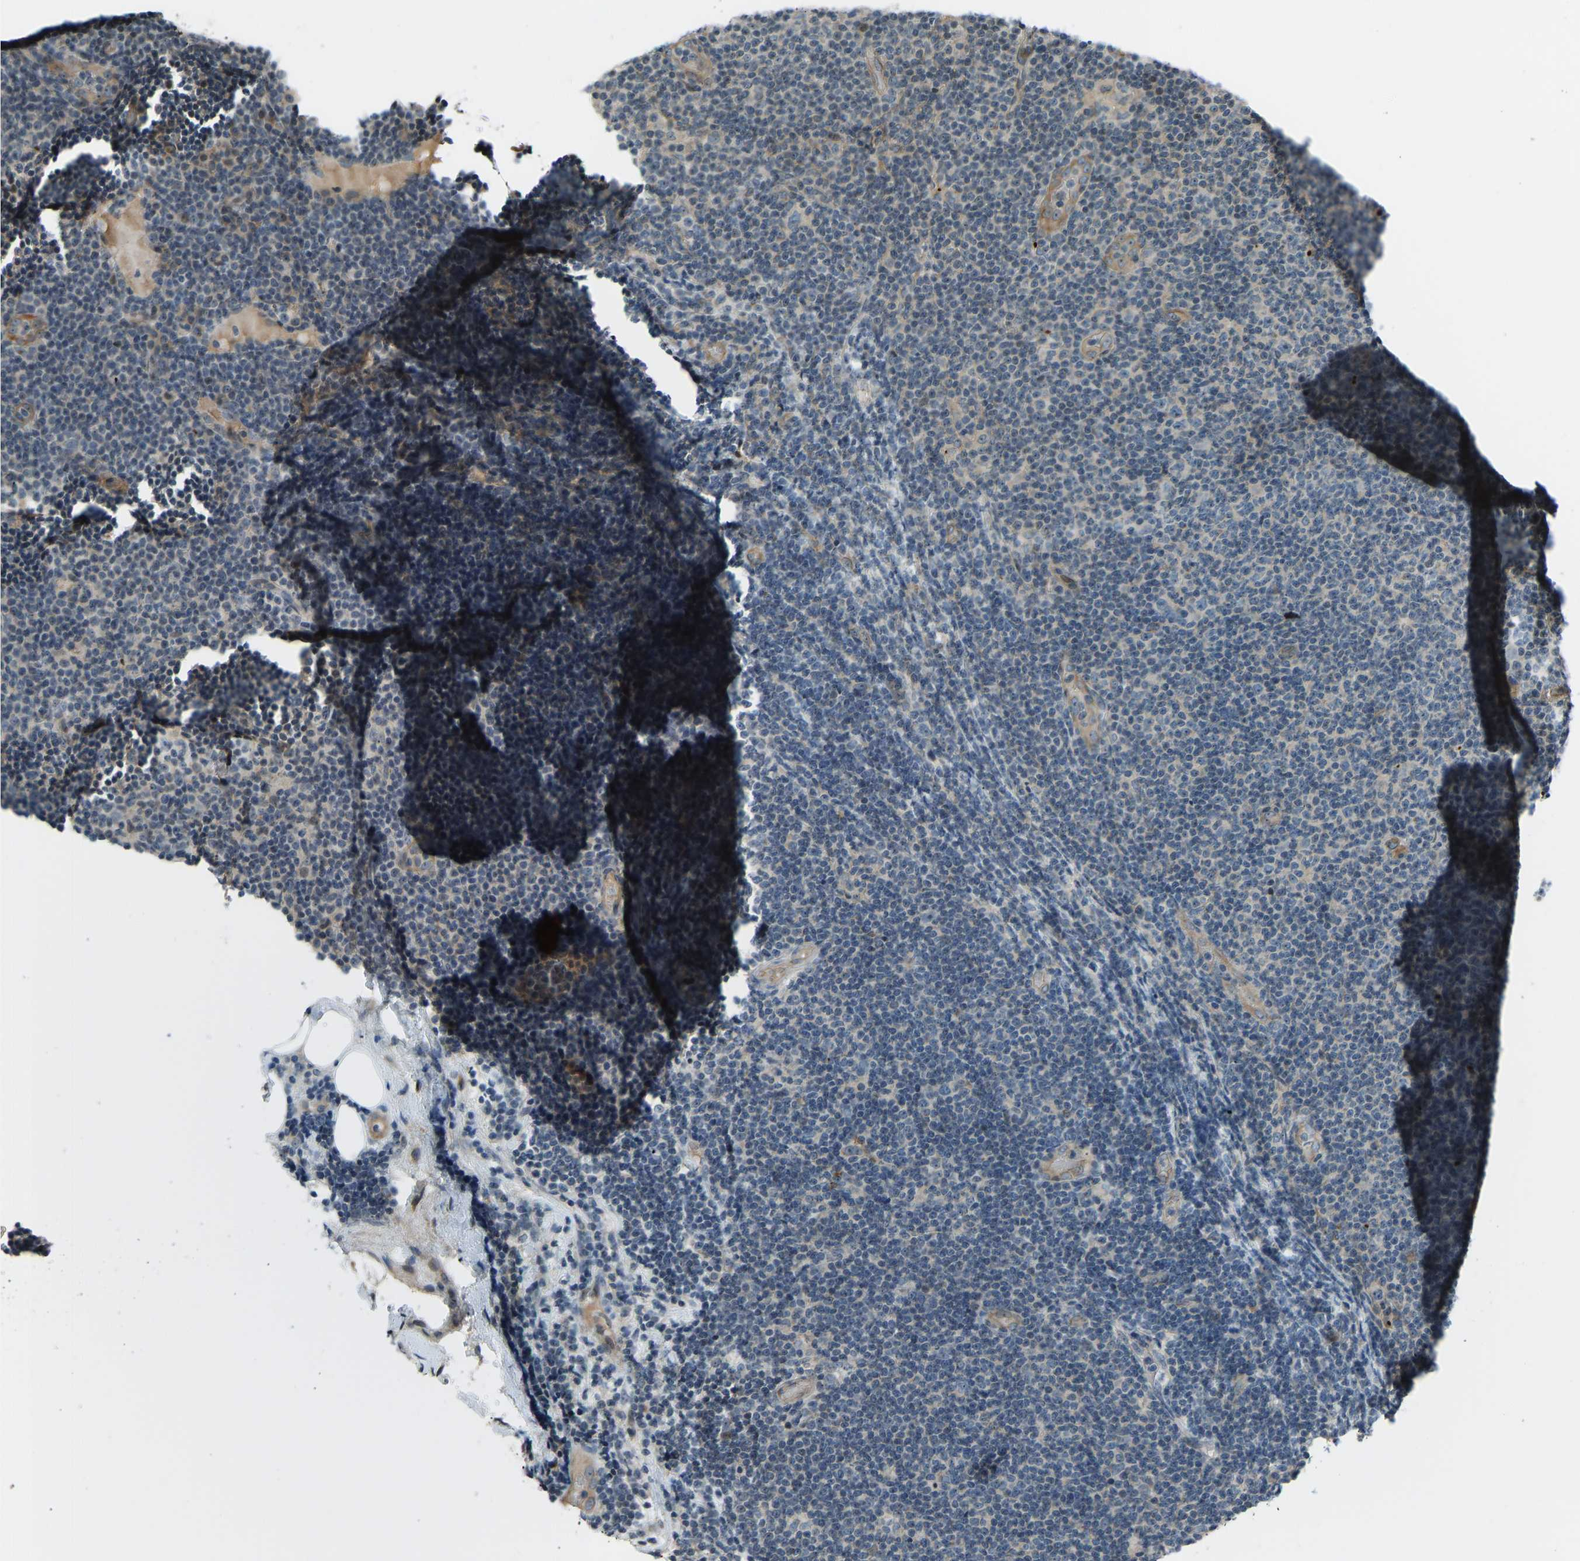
{"staining": {"intensity": "negative", "quantity": "none", "location": "none"}, "tissue": "lymphoma", "cell_type": "Tumor cells", "image_type": "cancer", "snomed": [{"axis": "morphology", "description": "Malignant lymphoma, non-Hodgkin's type, Low grade"}, {"axis": "topography", "description": "Lymph node"}], "caption": "Protein analysis of malignant lymphoma, non-Hodgkin's type (low-grade) reveals no significant staining in tumor cells.", "gene": "SVOPL", "patient": {"sex": "male", "age": 83}}